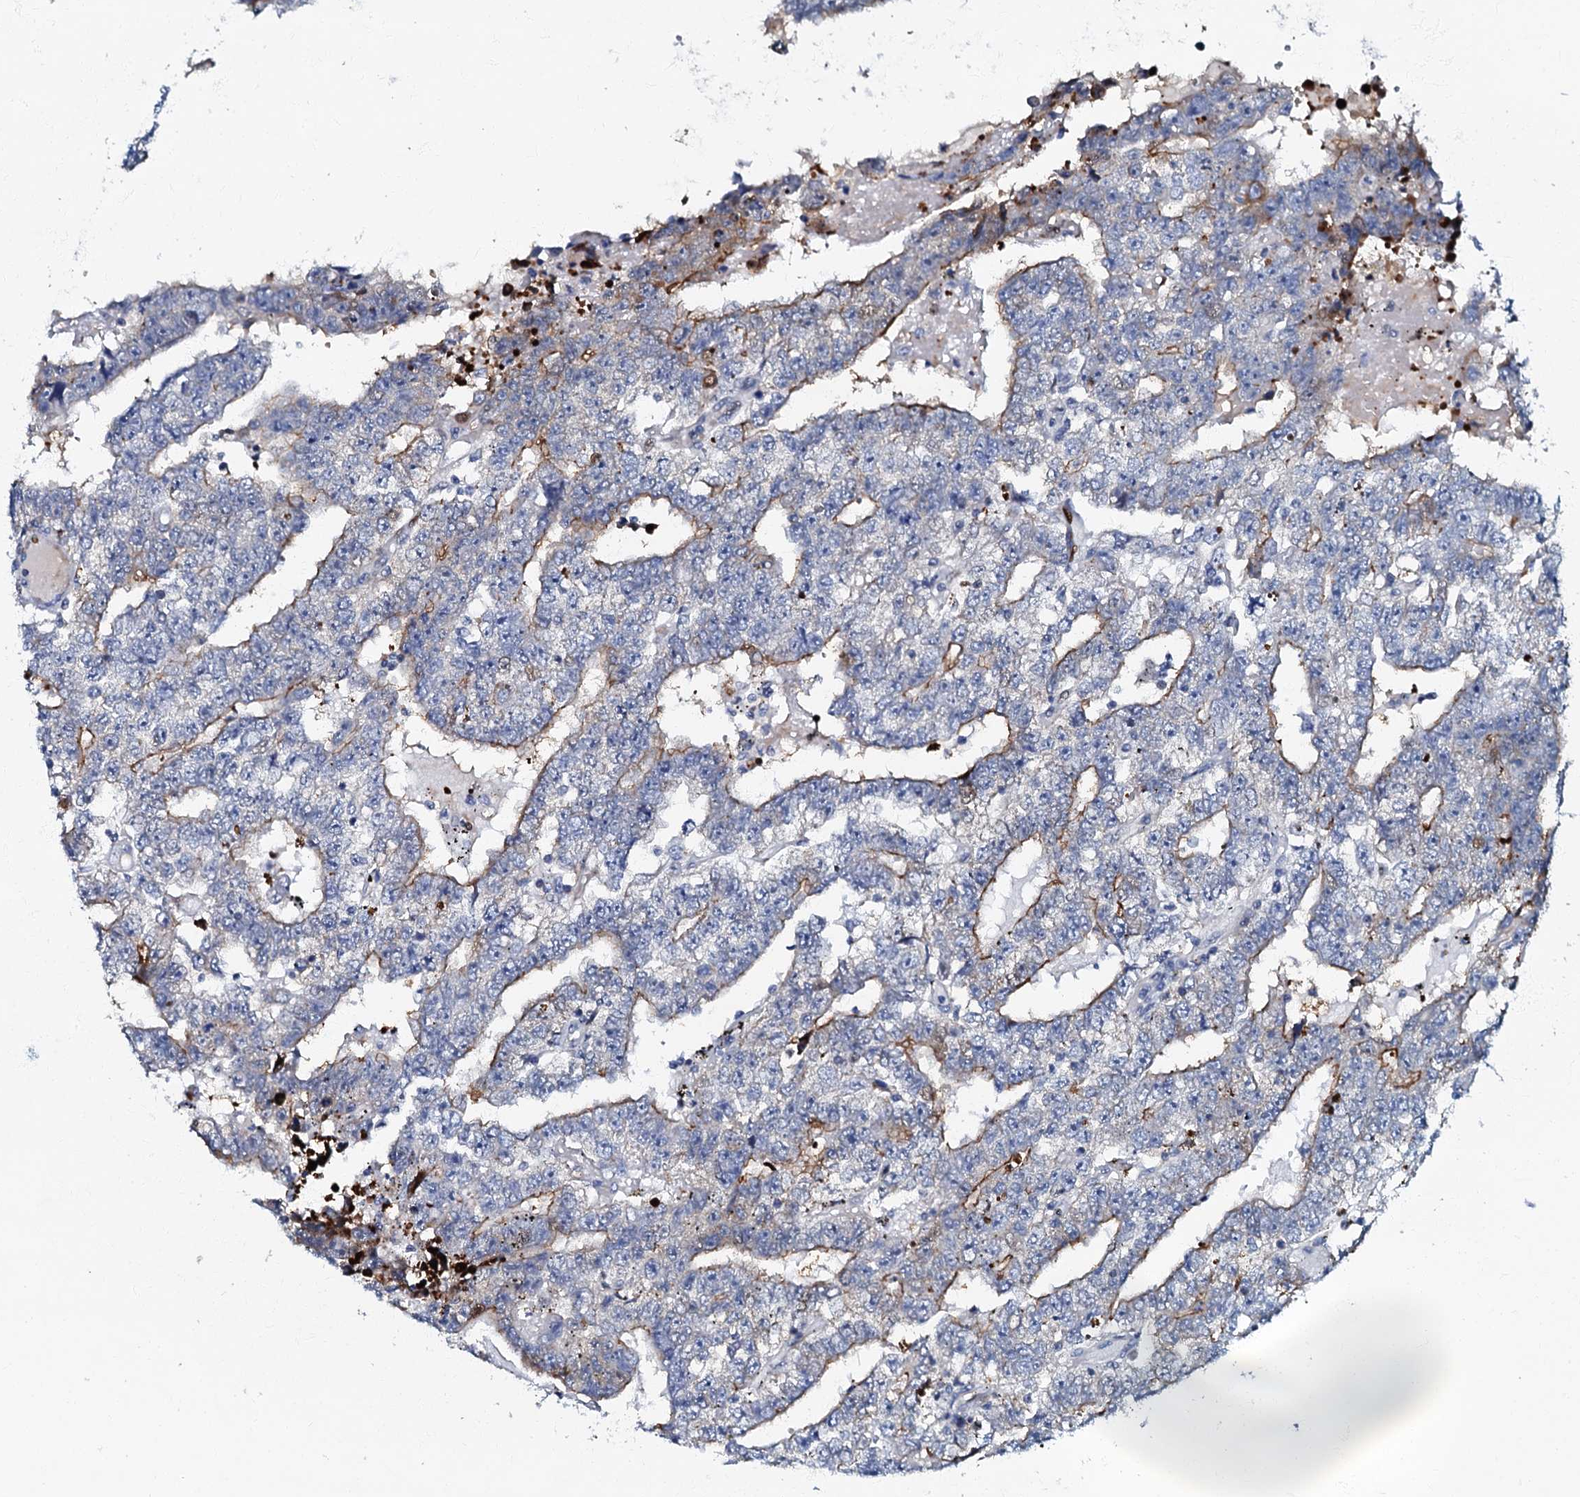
{"staining": {"intensity": "moderate", "quantity": "<25%", "location": "cytoplasmic/membranous"}, "tissue": "testis cancer", "cell_type": "Tumor cells", "image_type": "cancer", "snomed": [{"axis": "morphology", "description": "Carcinoma, Embryonal, NOS"}, {"axis": "topography", "description": "Testis"}], "caption": "Testis cancer (embryonal carcinoma) tissue demonstrates moderate cytoplasmic/membranous staining in about <25% of tumor cells", "gene": "MFSD5", "patient": {"sex": "male", "age": 25}}